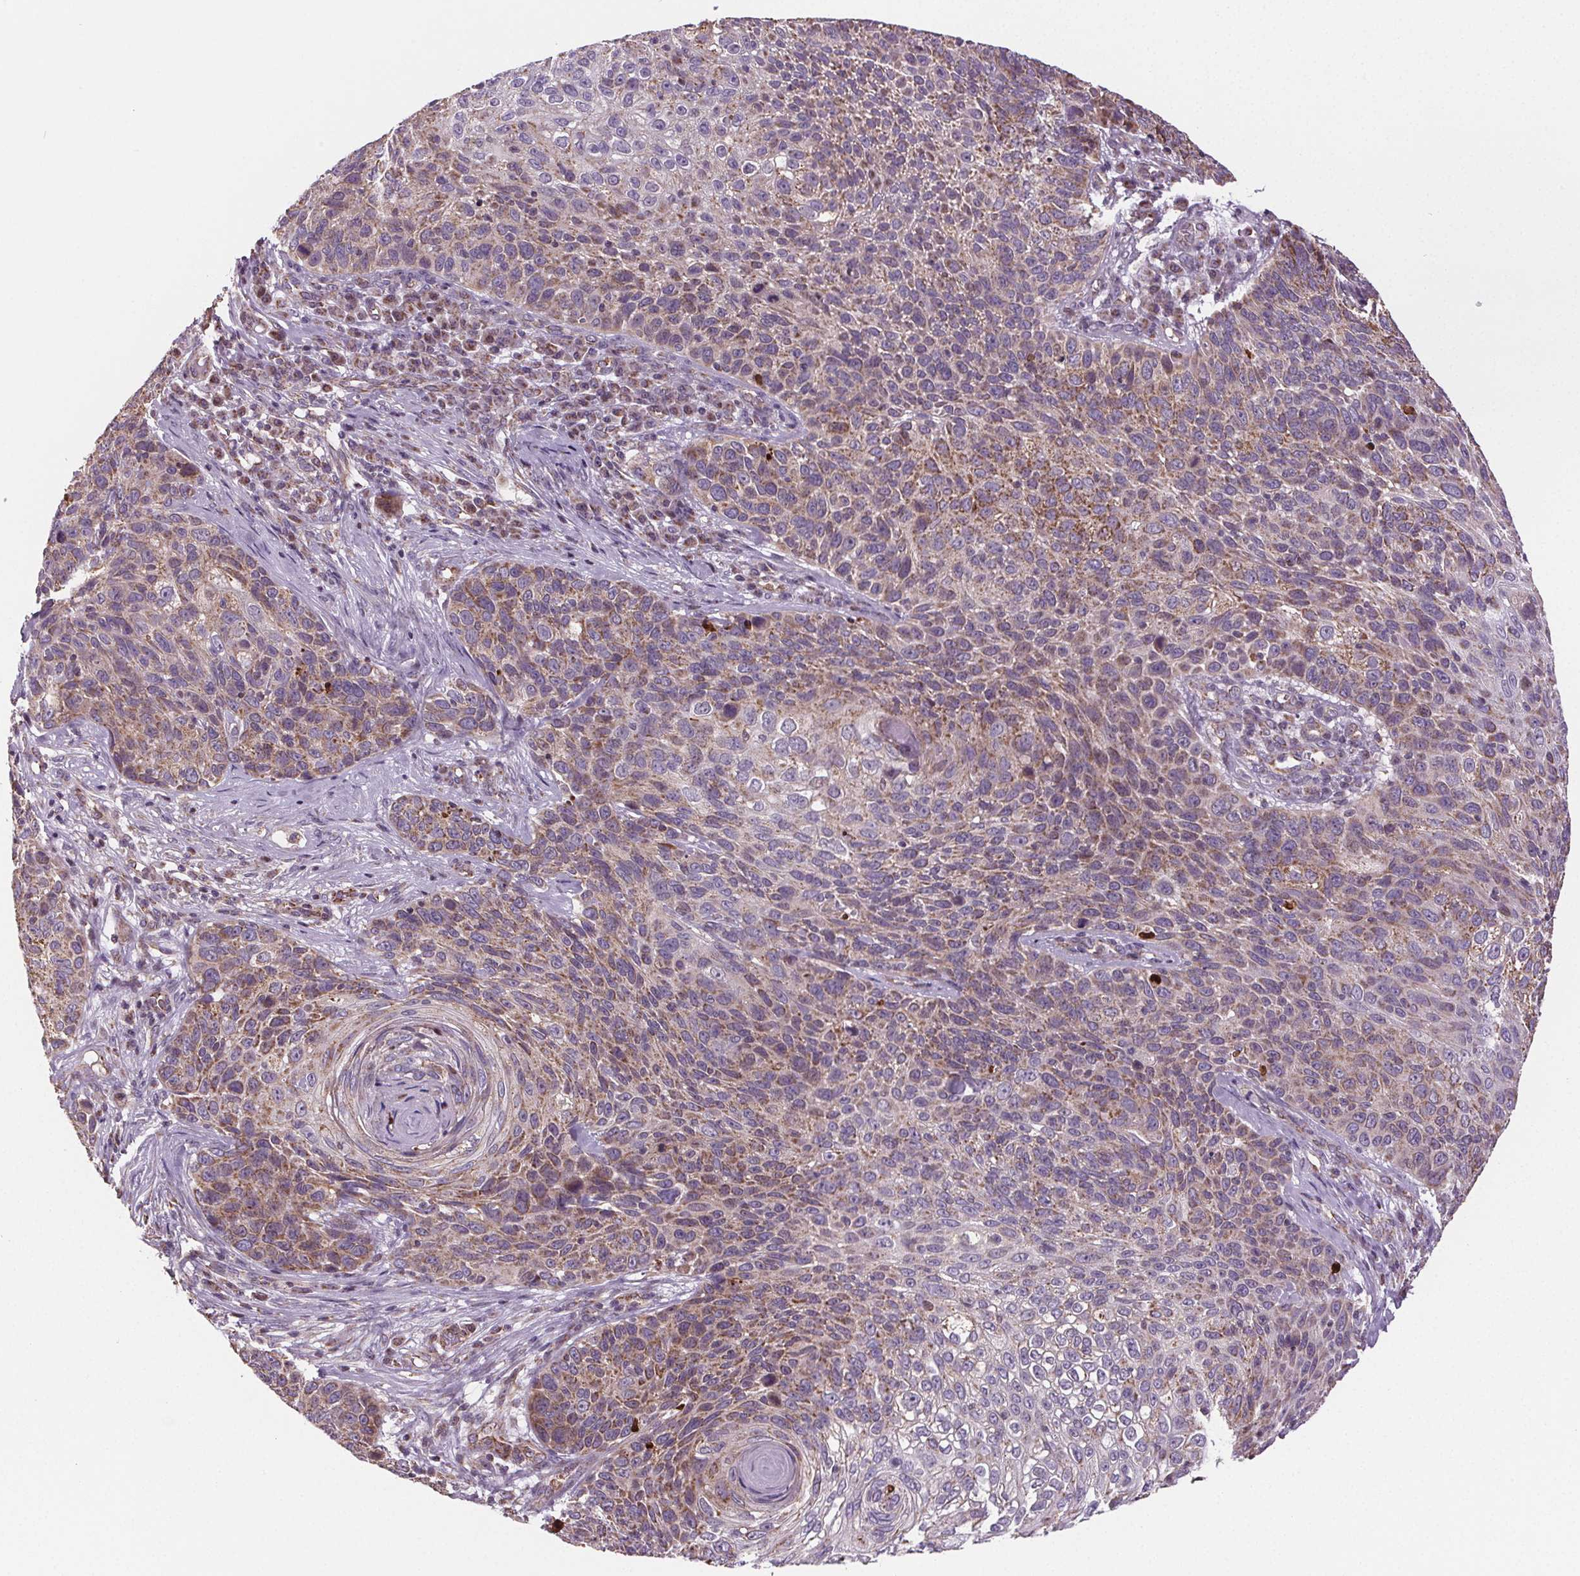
{"staining": {"intensity": "weak", "quantity": "25%-75%", "location": "cytoplasmic/membranous"}, "tissue": "skin cancer", "cell_type": "Tumor cells", "image_type": "cancer", "snomed": [{"axis": "morphology", "description": "Squamous cell carcinoma, NOS"}, {"axis": "topography", "description": "Skin"}], "caption": "Skin cancer was stained to show a protein in brown. There is low levels of weak cytoplasmic/membranous positivity in about 25%-75% of tumor cells.", "gene": "SUCLA2", "patient": {"sex": "male", "age": 92}}